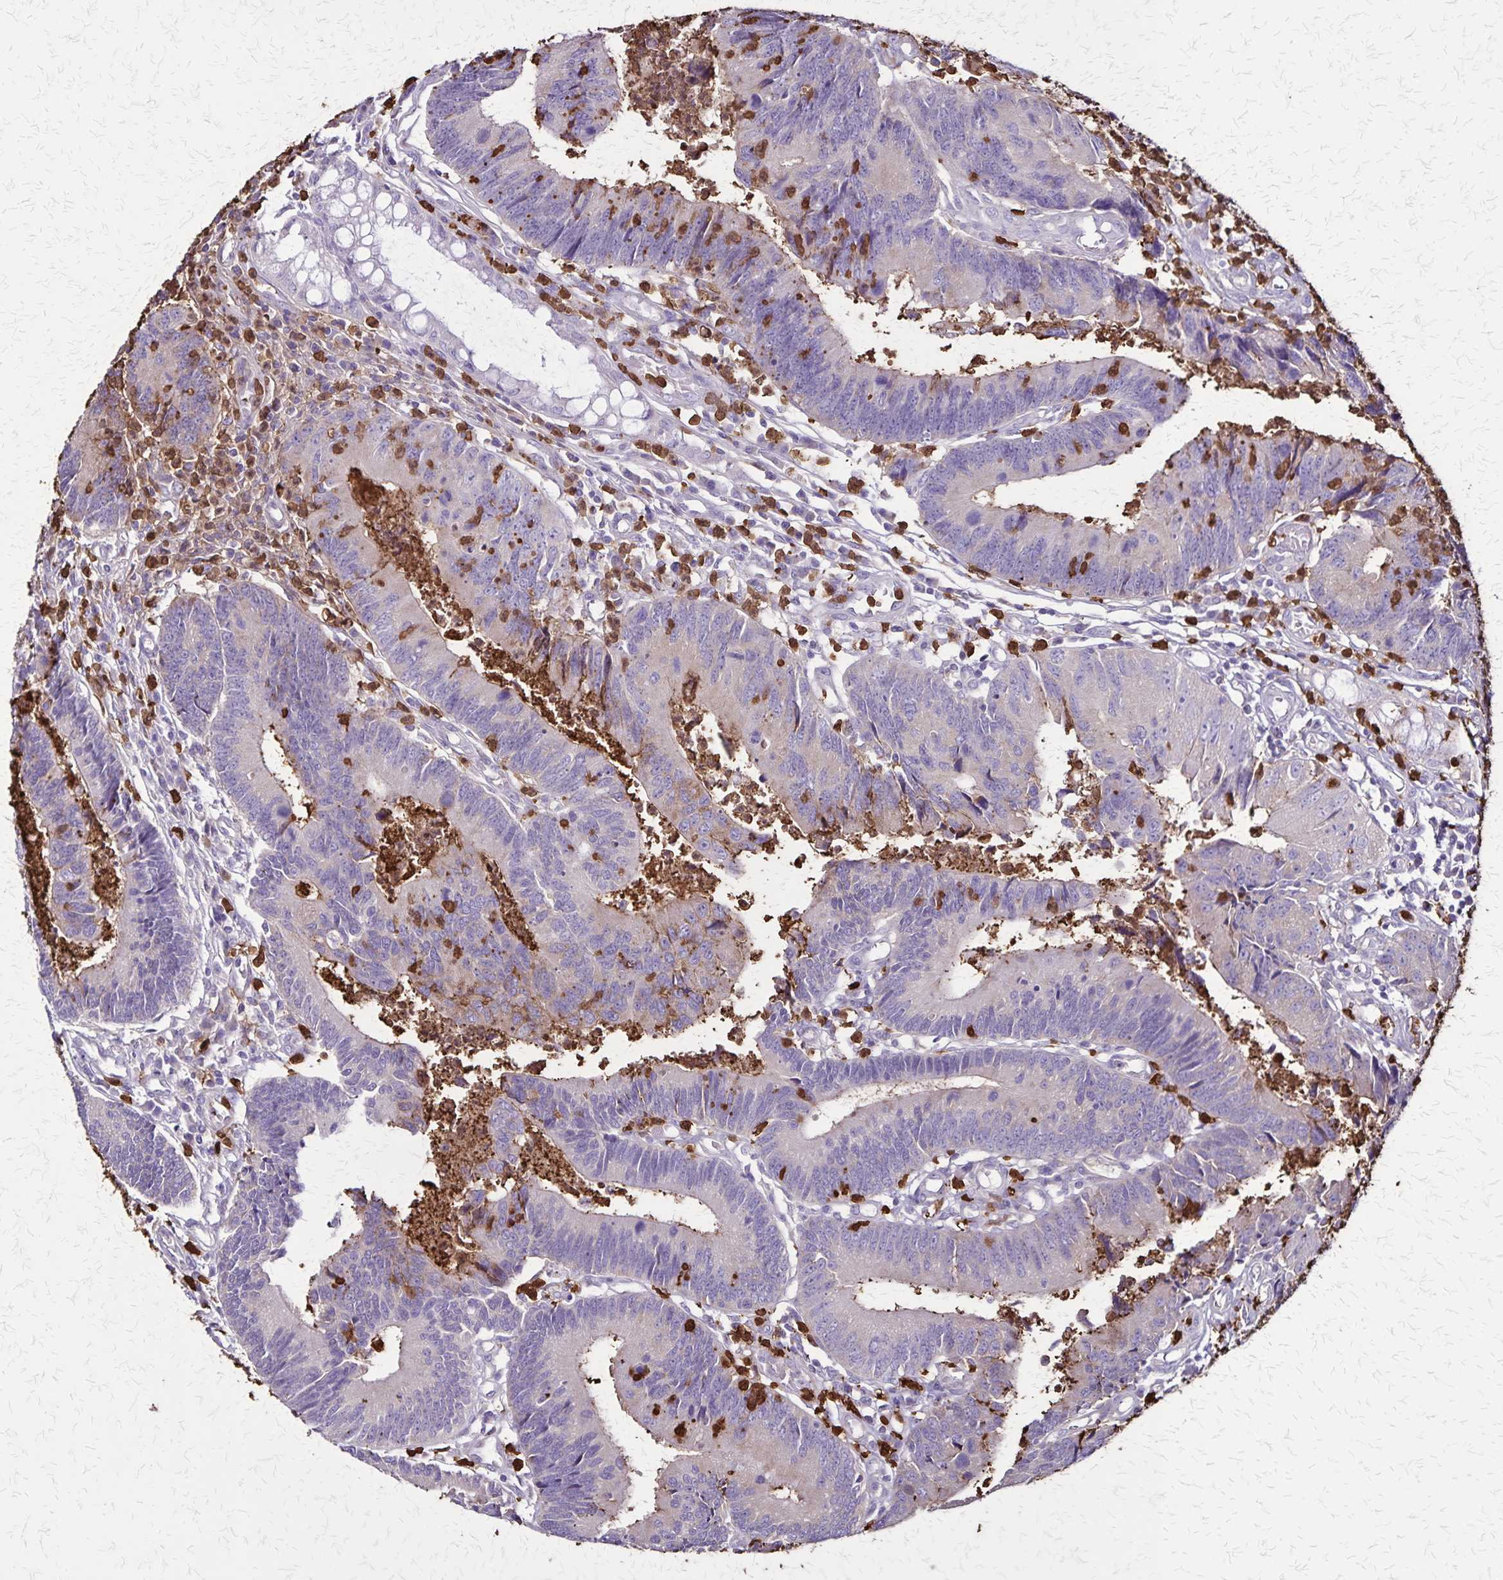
{"staining": {"intensity": "negative", "quantity": "none", "location": "none"}, "tissue": "colorectal cancer", "cell_type": "Tumor cells", "image_type": "cancer", "snomed": [{"axis": "morphology", "description": "Adenocarcinoma, NOS"}, {"axis": "topography", "description": "Colon"}], "caption": "A photomicrograph of adenocarcinoma (colorectal) stained for a protein exhibits no brown staining in tumor cells.", "gene": "ULBP3", "patient": {"sex": "female", "age": 67}}